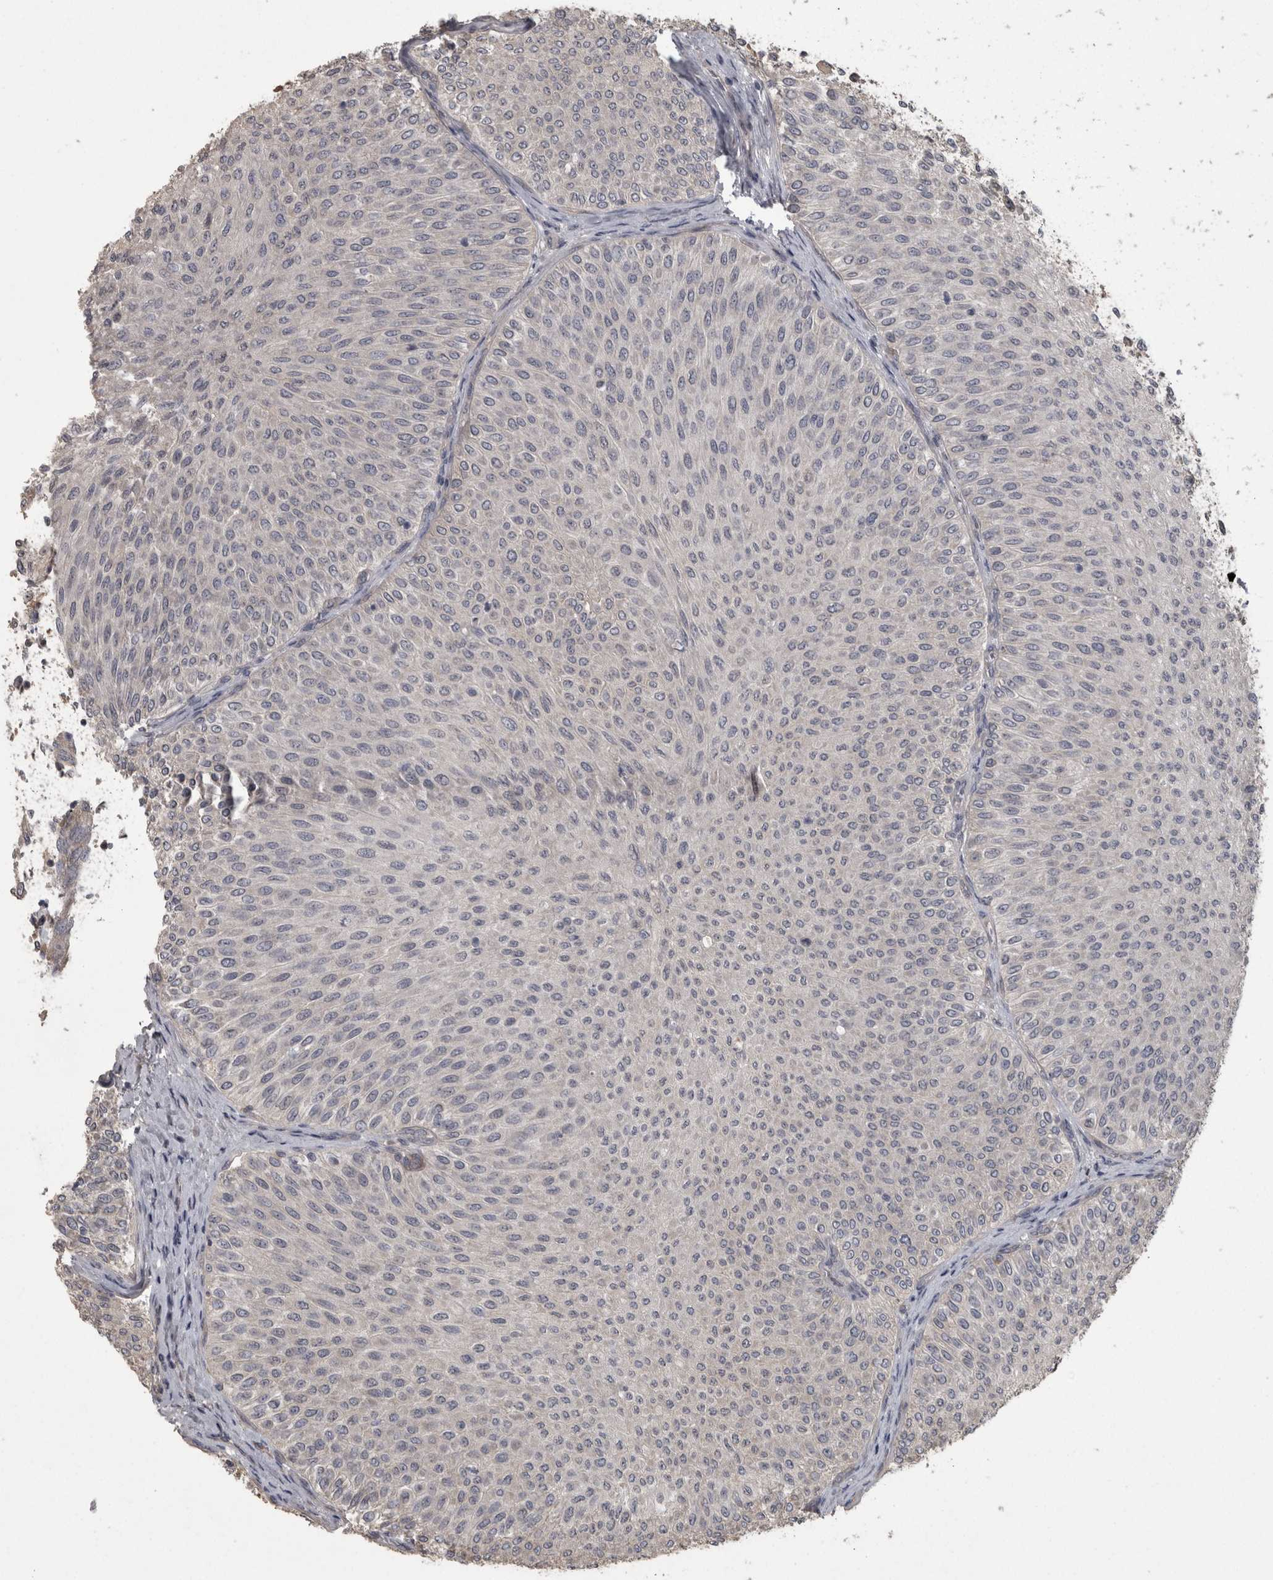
{"staining": {"intensity": "negative", "quantity": "none", "location": "none"}, "tissue": "urothelial cancer", "cell_type": "Tumor cells", "image_type": "cancer", "snomed": [{"axis": "morphology", "description": "Urothelial carcinoma, Low grade"}, {"axis": "topography", "description": "Urinary bladder"}], "caption": "An immunohistochemistry (IHC) photomicrograph of urothelial cancer is shown. There is no staining in tumor cells of urothelial cancer.", "gene": "RAB29", "patient": {"sex": "male", "age": 78}}